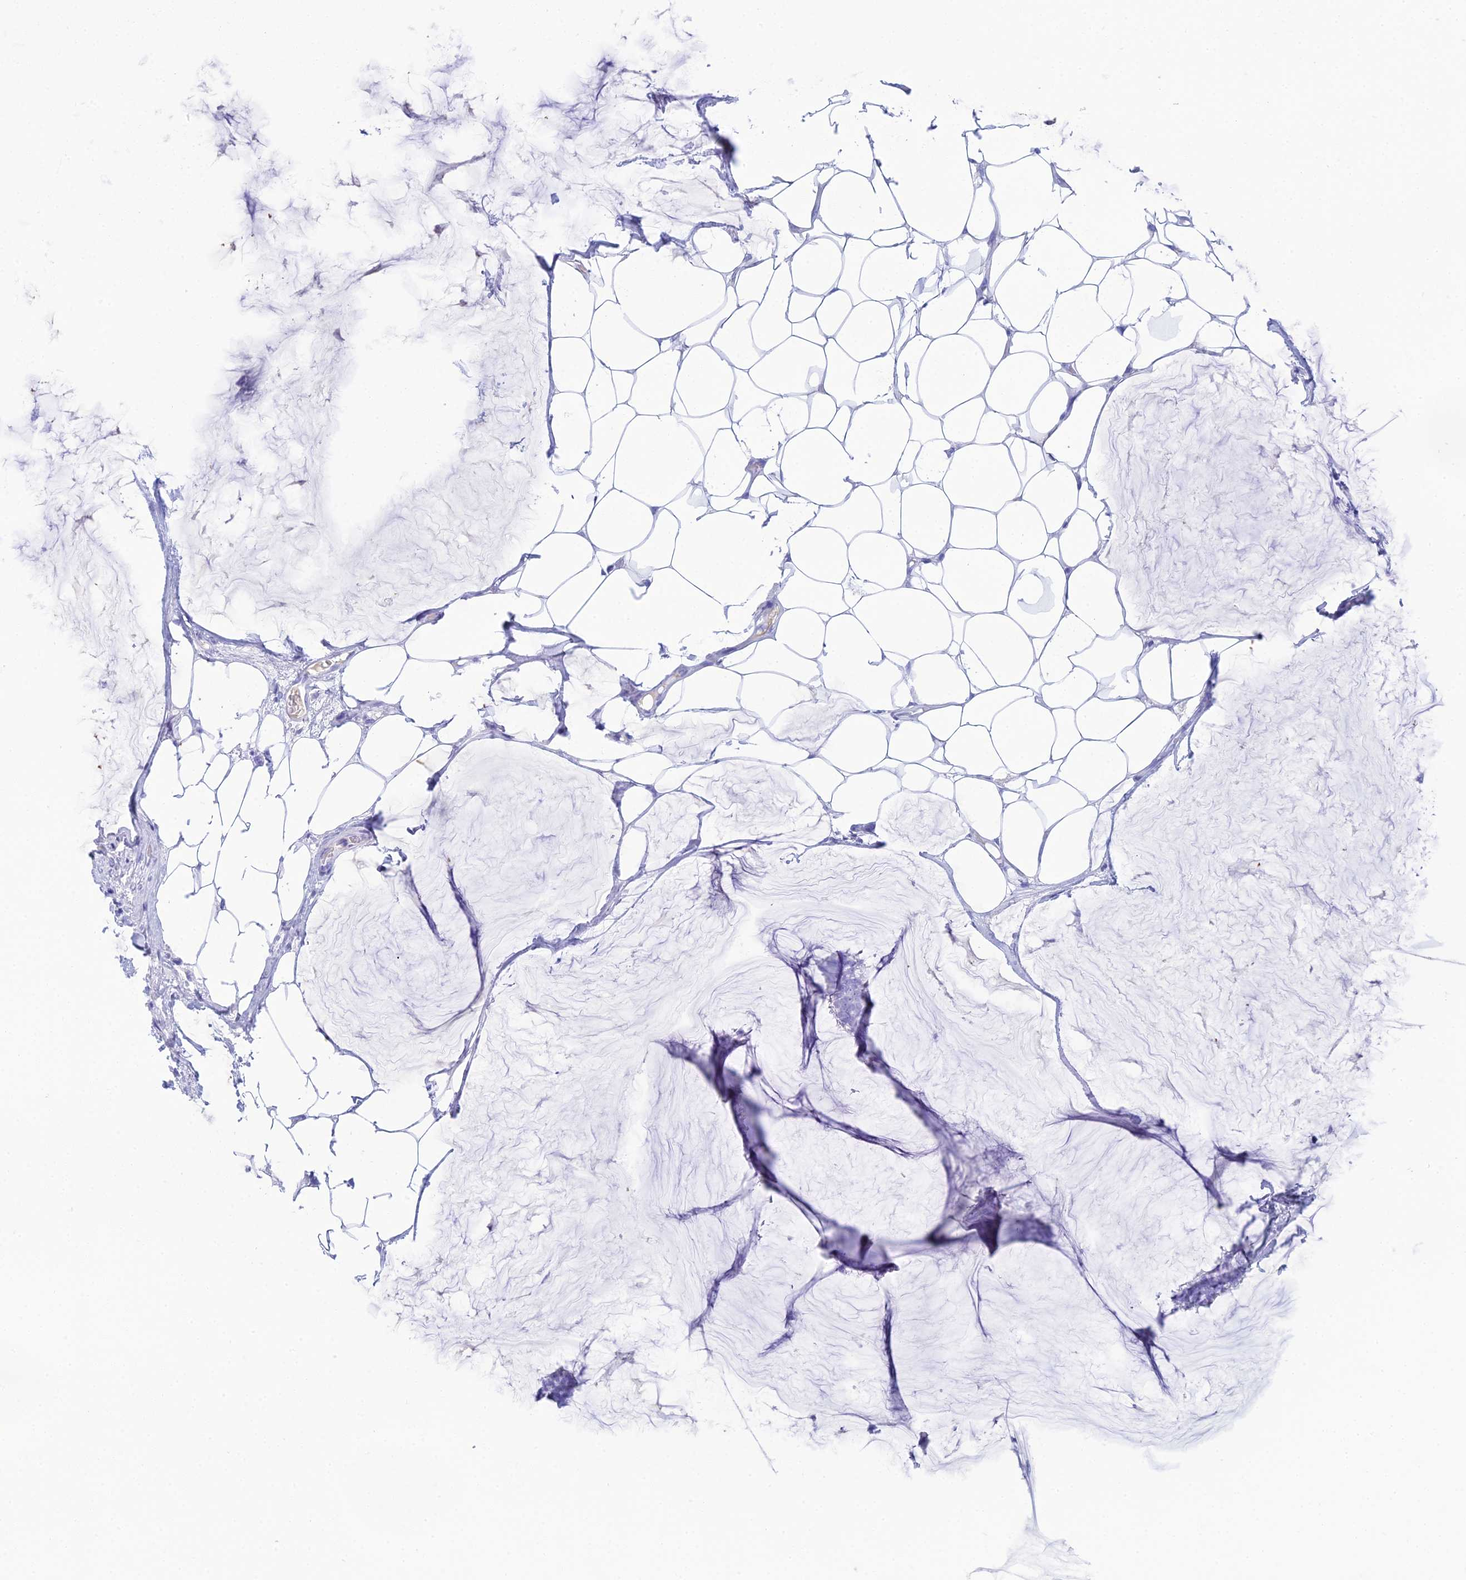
{"staining": {"intensity": "negative", "quantity": "none", "location": "none"}, "tissue": "breast cancer", "cell_type": "Tumor cells", "image_type": "cancer", "snomed": [{"axis": "morphology", "description": "Duct carcinoma"}, {"axis": "topography", "description": "Breast"}], "caption": "Immunohistochemical staining of invasive ductal carcinoma (breast) reveals no significant expression in tumor cells. (DAB (3,3'-diaminobenzidine) IHC with hematoxylin counter stain).", "gene": "REG1A", "patient": {"sex": "female", "age": 93}}